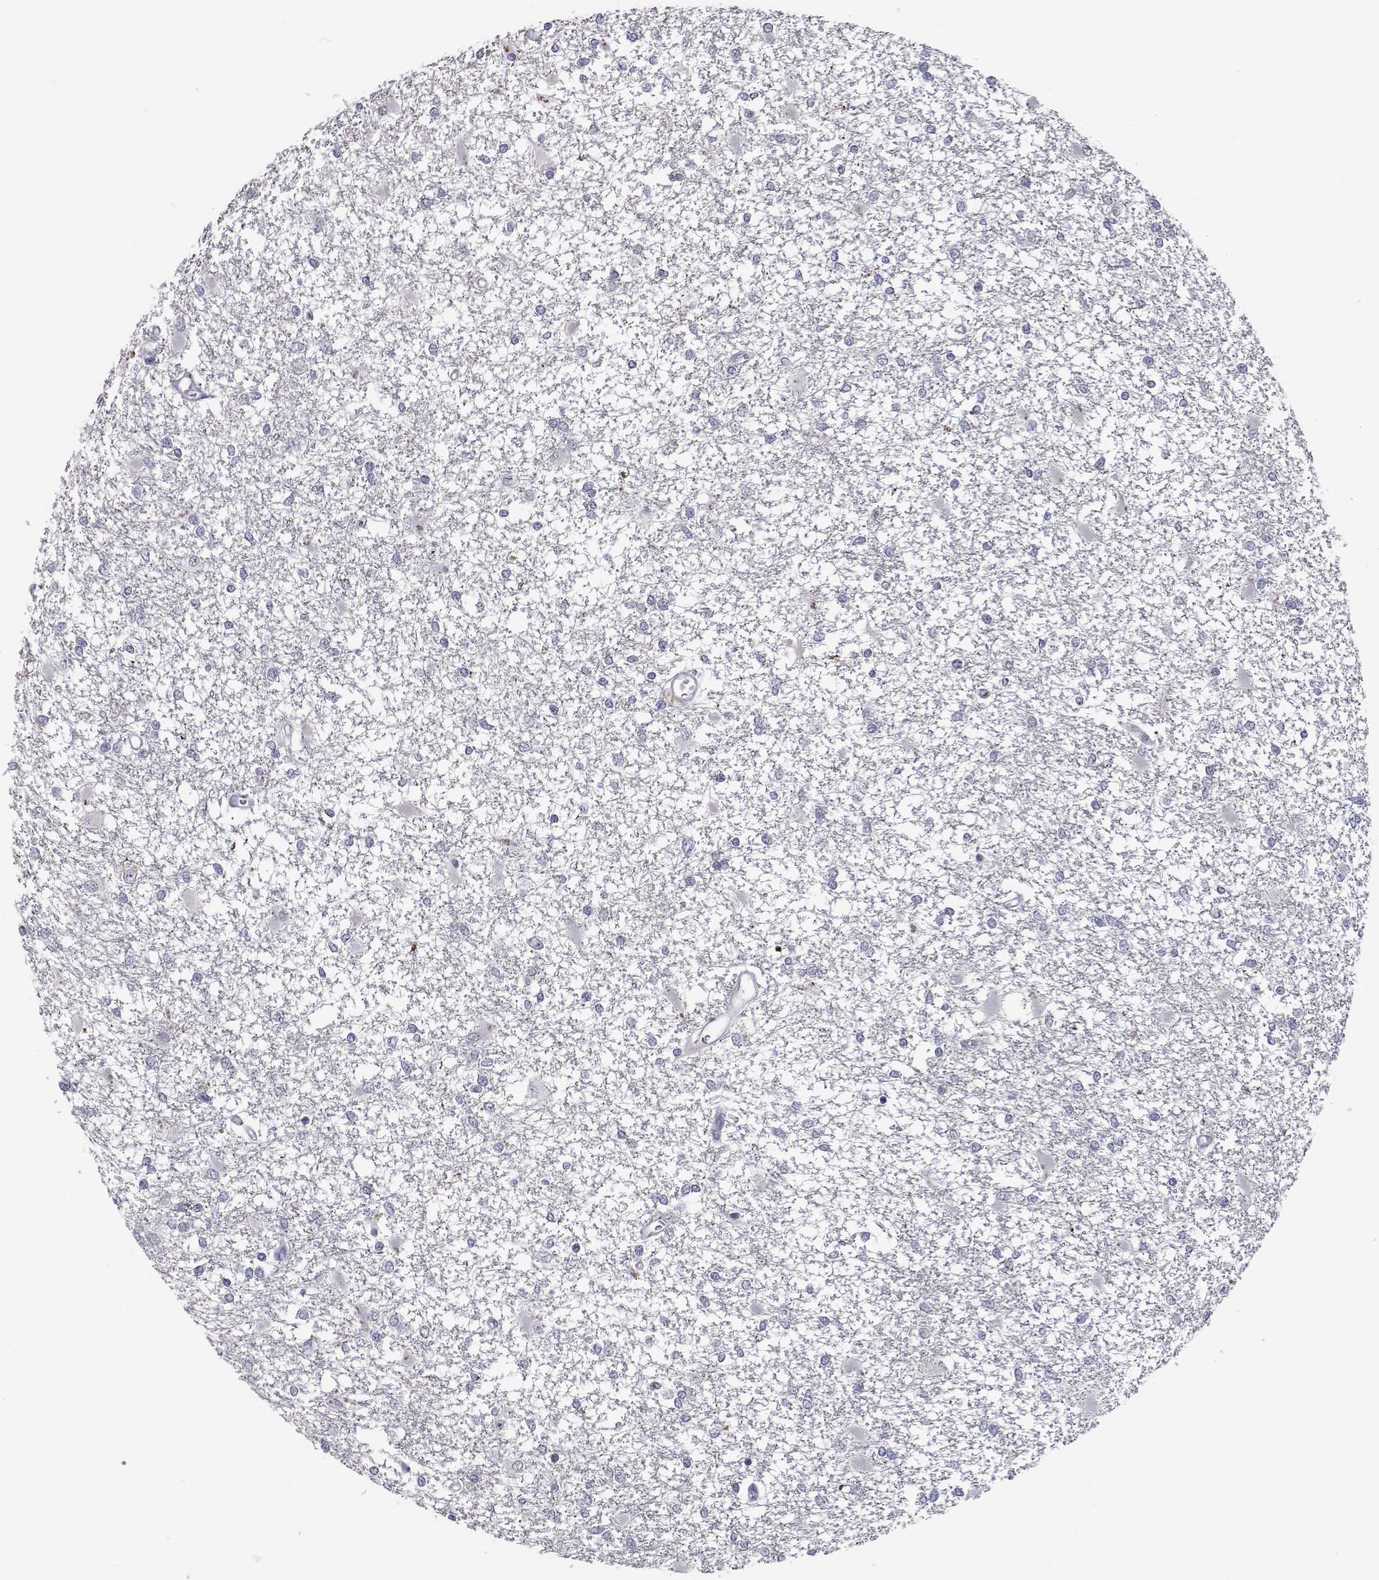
{"staining": {"intensity": "negative", "quantity": "none", "location": "none"}, "tissue": "glioma", "cell_type": "Tumor cells", "image_type": "cancer", "snomed": [{"axis": "morphology", "description": "Glioma, malignant, High grade"}, {"axis": "topography", "description": "Cerebral cortex"}], "caption": "Immunohistochemical staining of glioma demonstrates no significant staining in tumor cells.", "gene": "RBPJL", "patient": {"sex": "male", "age": 79}}